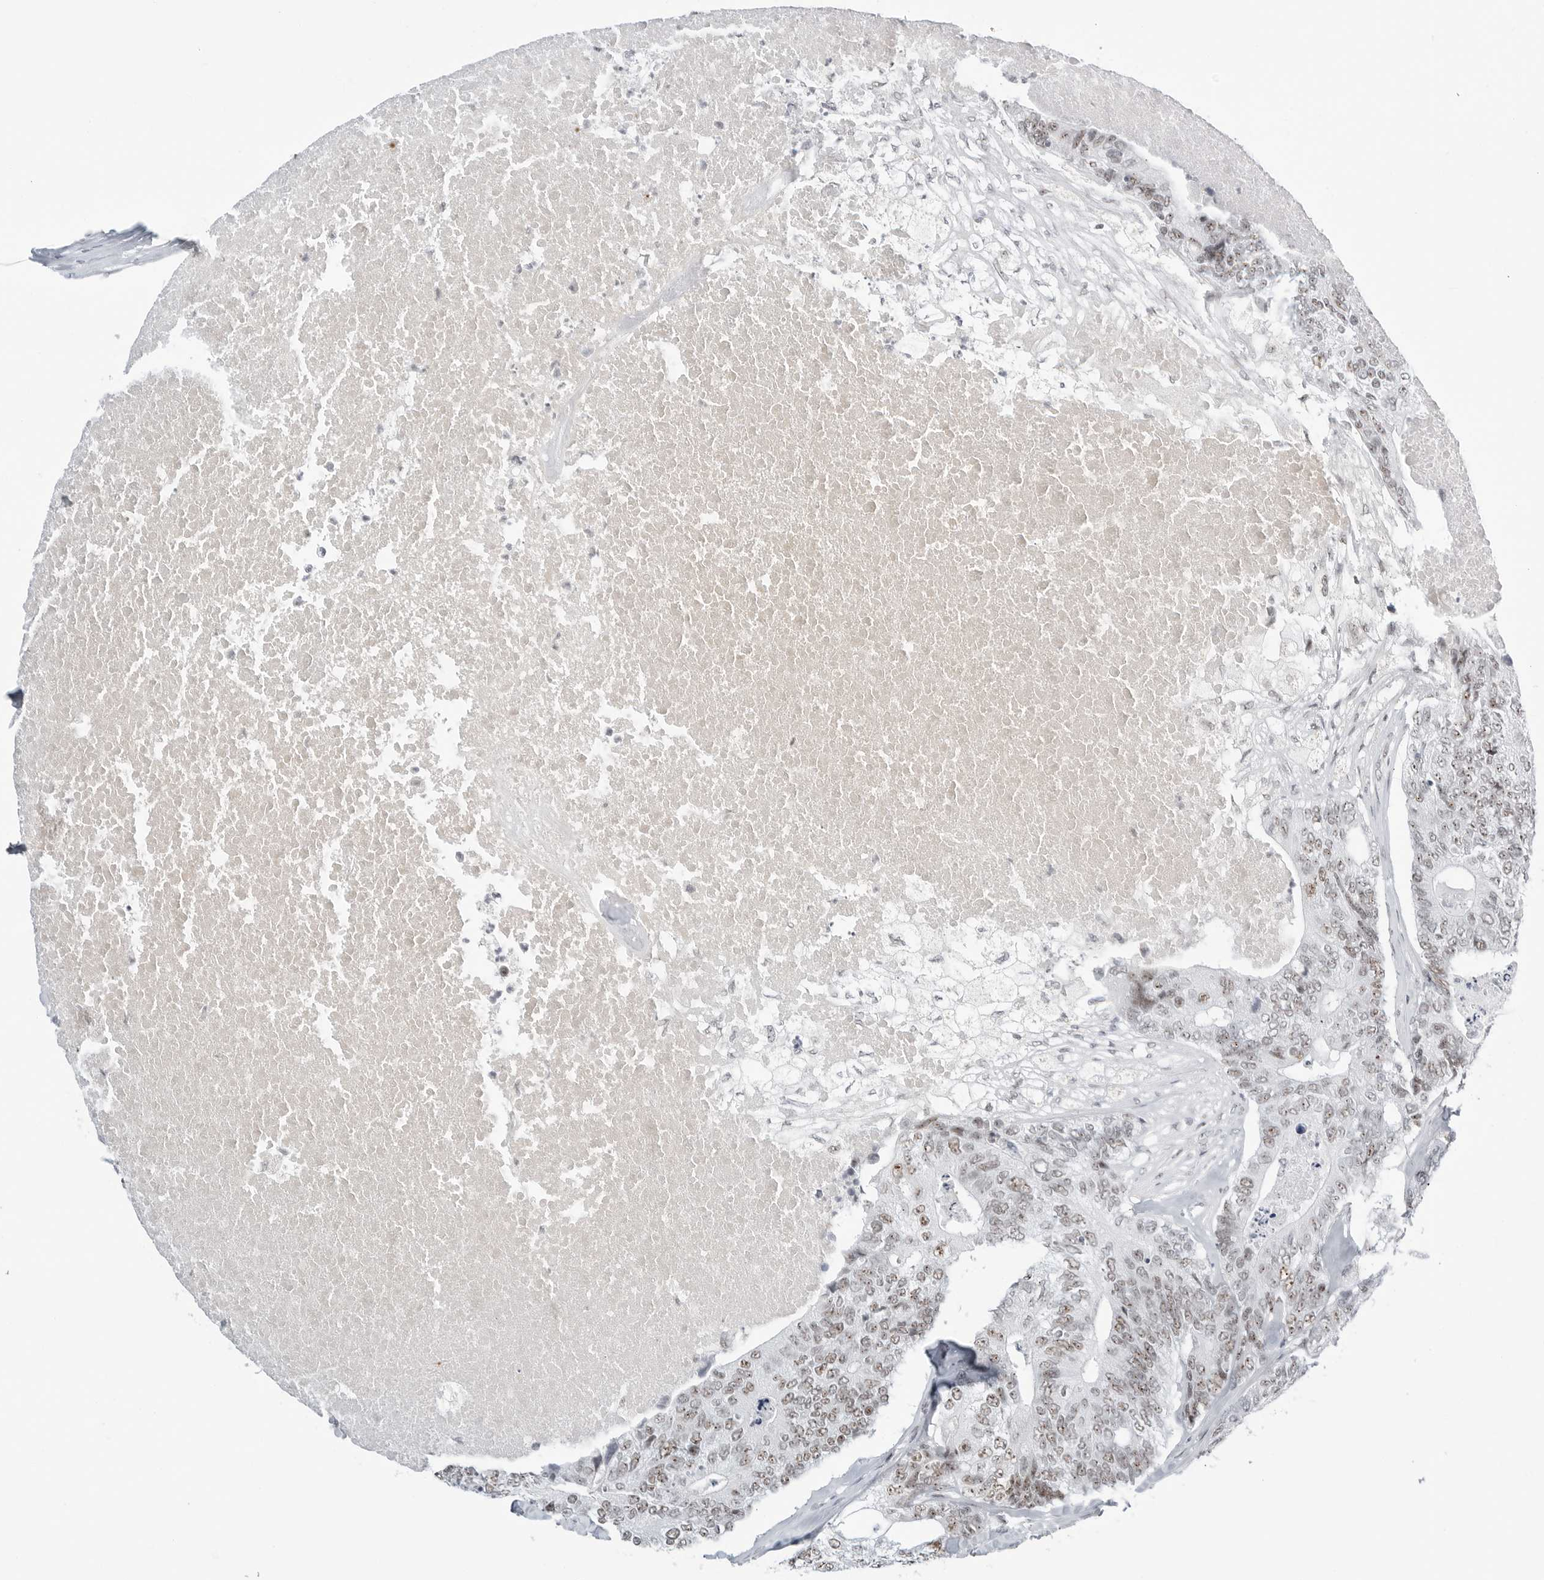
{"staining": {"intensity": "weak", "quantity": ">75%", "location": "nuclear"}, "tissue": "colorectal cancer", "cell_type": "Tumor cells", "image_type": "cancer", "snomed": [{"axis": "morphology", "description": "Adenocarcinoma, NOS"}, {"axis": "topography", "description": "Colon"}], "caption": "Human colorectal cancer (adenocarcinoma) stained for a protein (brown) exhibits weak nuclear positive expression in approximately >75% of tumor cells.", "gene": "WRAP53", "patient": {"sex": "female", "age": 67}}